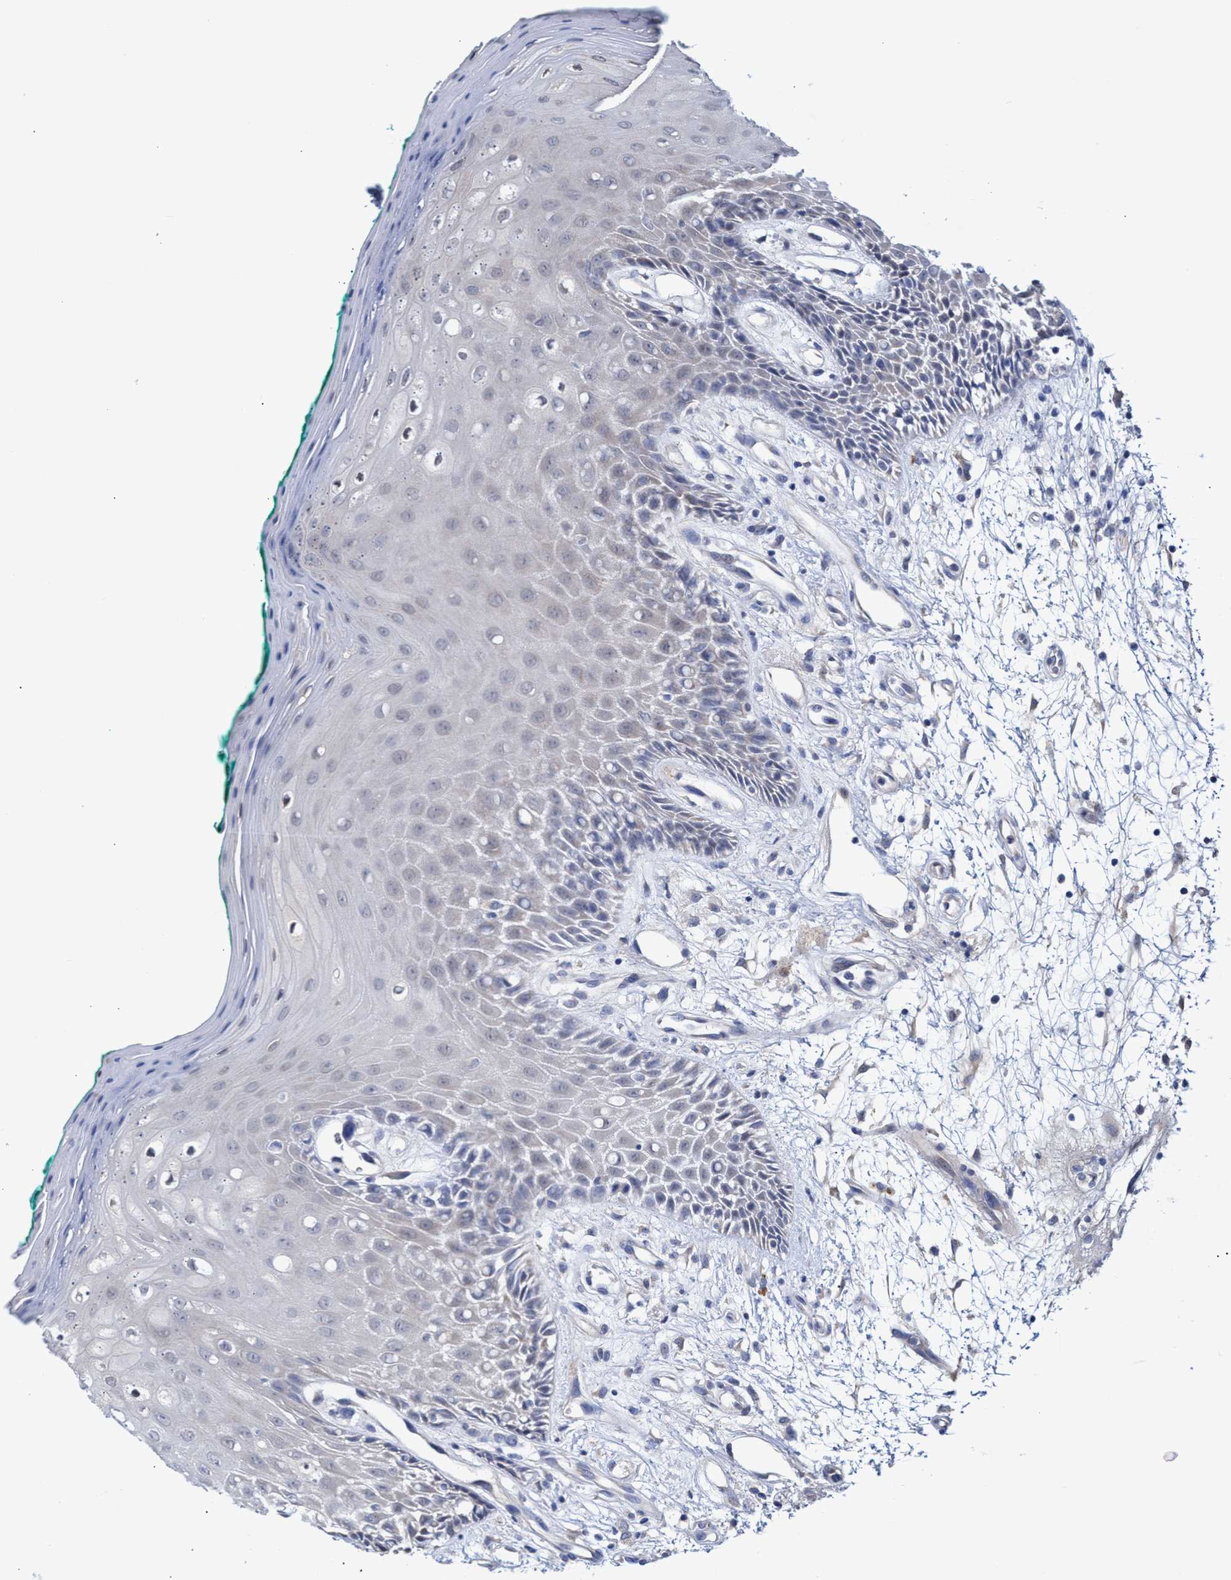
{"staining": {"intensity": "negative", "quantity": "none", "location": "none"}, "tissue": "oral mucosa", "cell_type": "Squamous epithelial cells", "image_type": "normal", "snomed": [{"axis": "morphology", "description": "Normal tissue, NOS"}, {"axis": "morphology", "description": "Squamous cell carcinoma, NOS"}, {"axis": "topography", "description": "Skeletal muscle"}, {"axis": "topography", "description": "Oral tissue"}, {"axis": "topography", "description": "Head-Neck"}], "caption": "An immunohistochemistry micrograph of benign oral mucosa is shown. There is no staining in squamous epithelial cells of oral mucosa.", "gene": "SVEP1", "patient": {"sex": "female", "age": 84}}